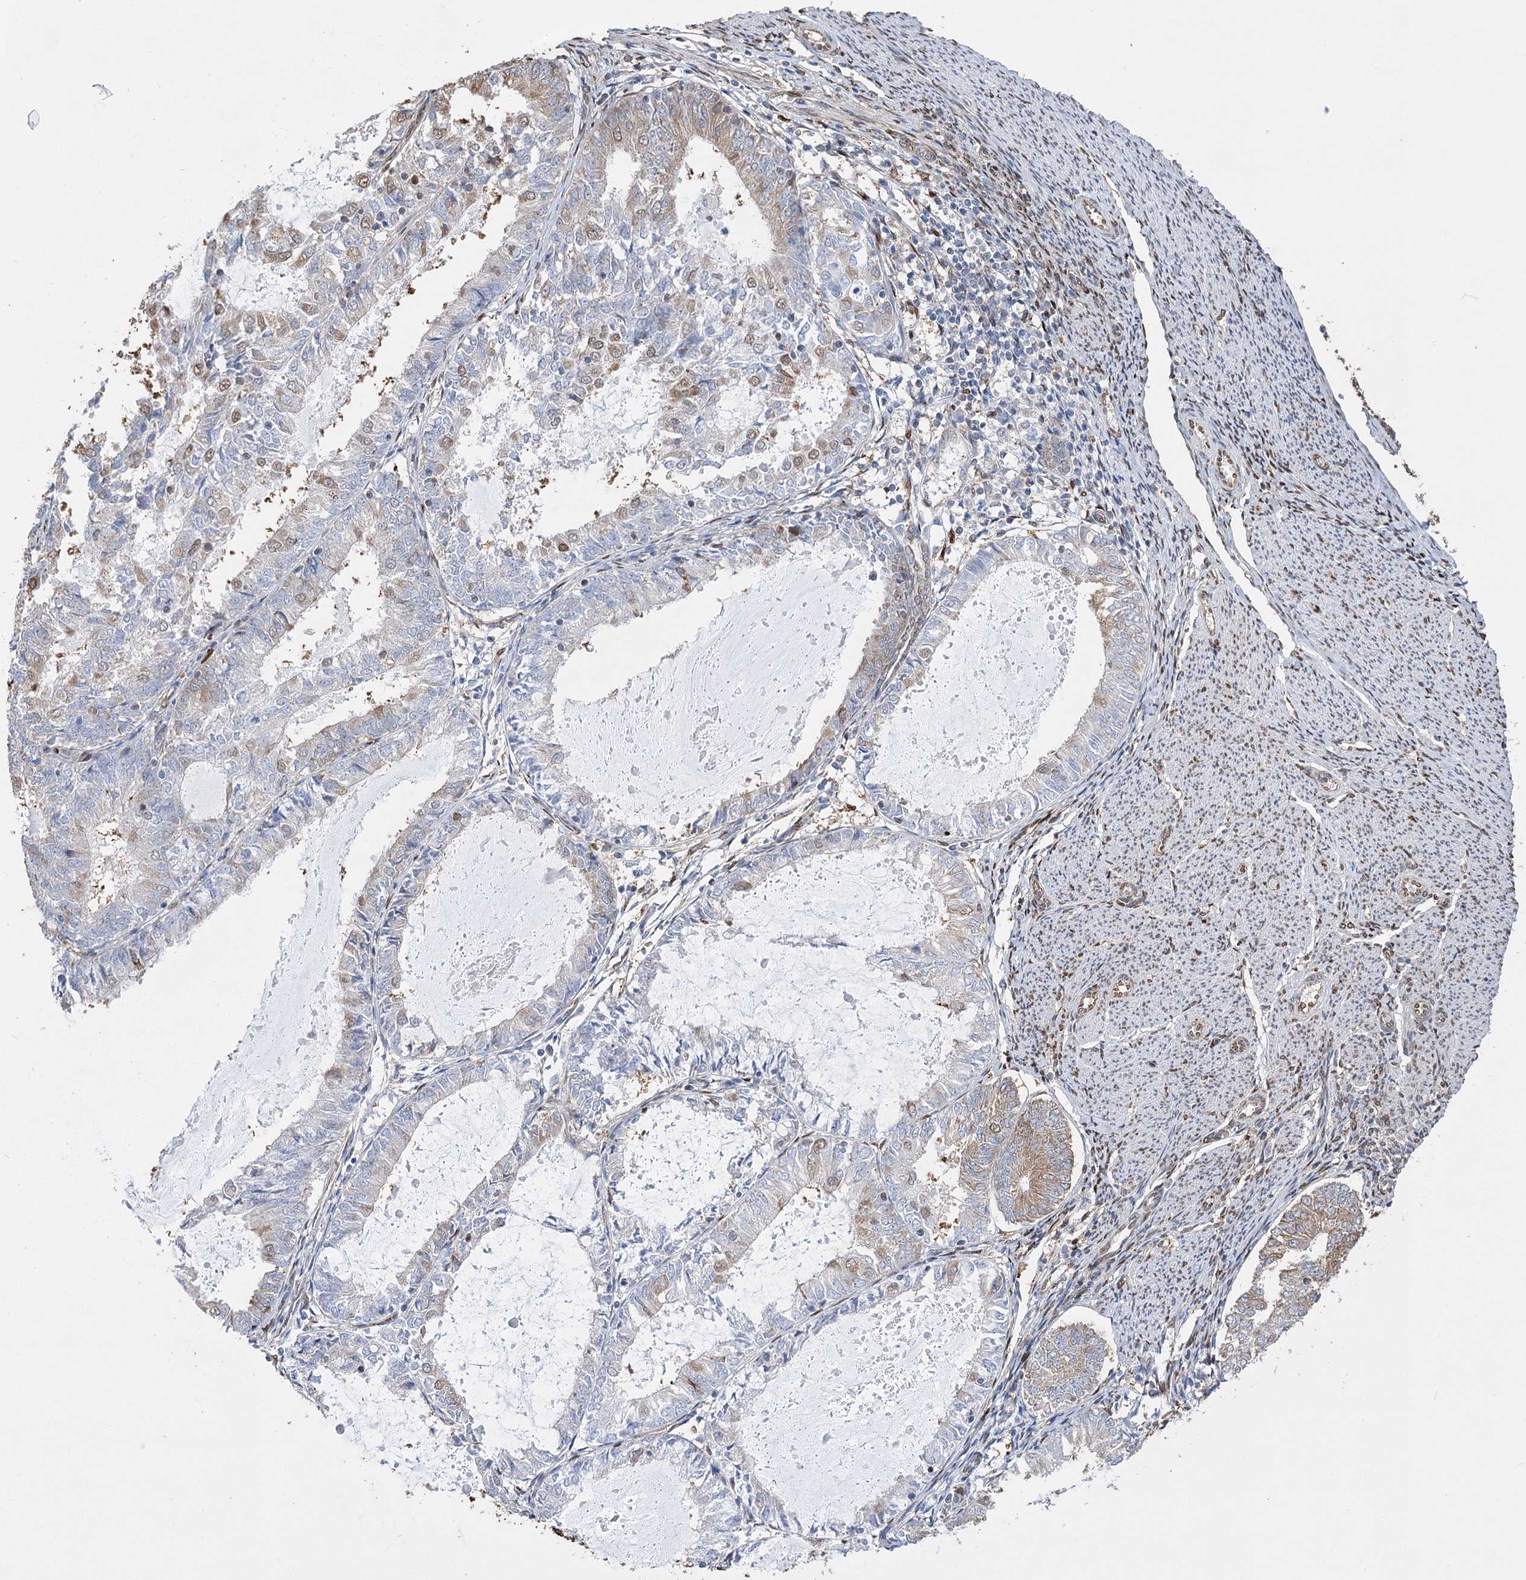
{"staining": {"intensity": "moderate", "quantity": "<25%", "location": "cytoplasmic/membranous"}, "tissue": "endometrial cancer", "cell_type": "Tumor cells", "image_type": "cancer", "snomed": [{"axis": "morphology", "description": "Adenocarcinoma, NOS"}, {"axis": "topography", "description": "Endometrium"}], "caption": "Endometrial adenocarcinoma was stained to show a protein in brown. There is low levels of moderate cytoplasmic/membranous staining in approximately <25% of tumor cells.", "gene": "NFU1", "patient": {"sex": "female", "age": 57}}